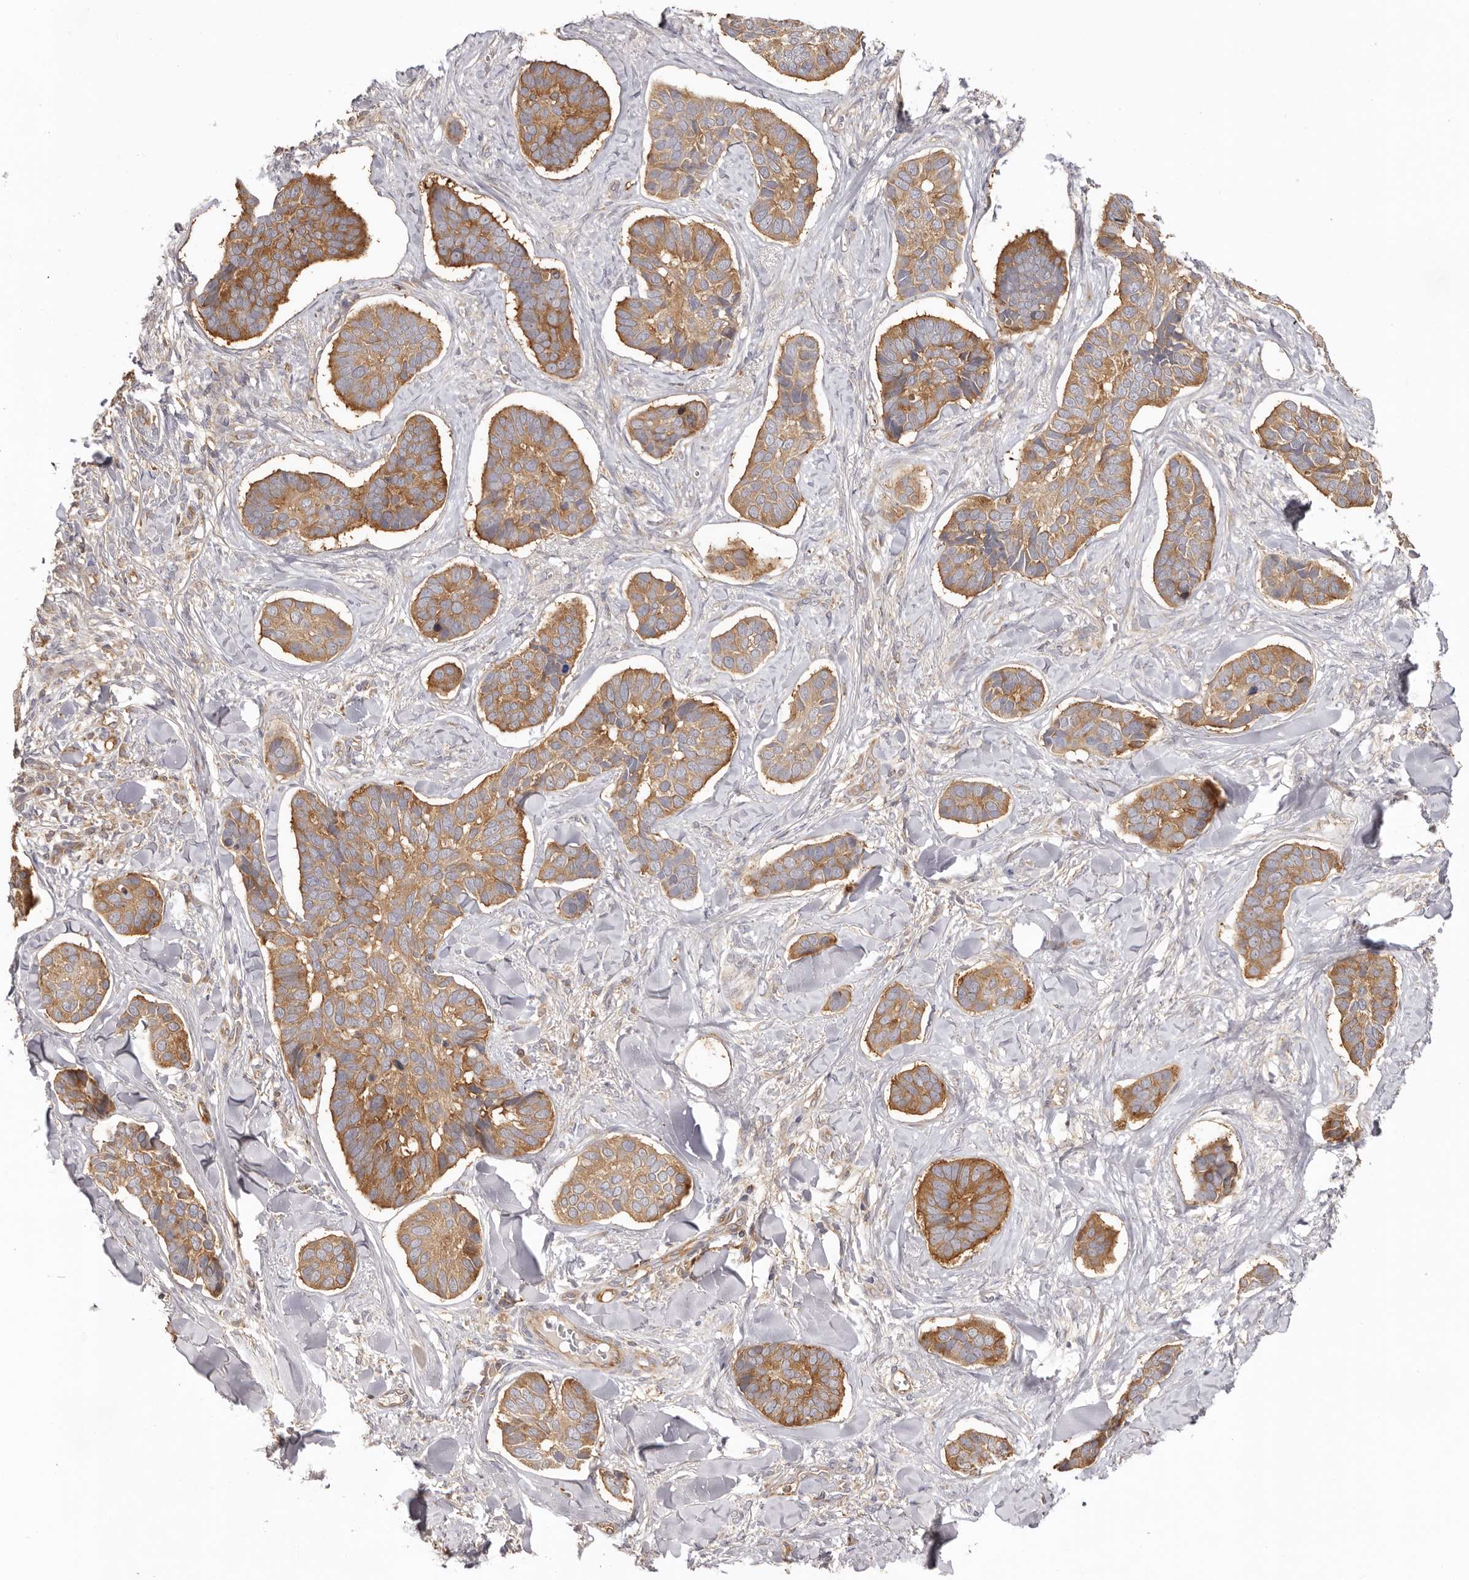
{"staining": {"intensity": "moderate", "quantity": ">75%", "location": "cytoplasmic/membranous"}, "tissue": "skin cancer", "cell_type": "Tumor cells", "image_type": "cancer", "snomed": [{"axis": "morphology", "description": "Basal cell carcinoma"}, {"axis": "topography", "description": "Skin"}], "caption": "Protein expression by immunohistochemistry (IHC) demonstrates moderate cytoplasmic/membranous positivity in about >75% of tumor cells in skin cancer.", "gene": "EEF1E1", "patient": {"sex": "male", "age": 62}}